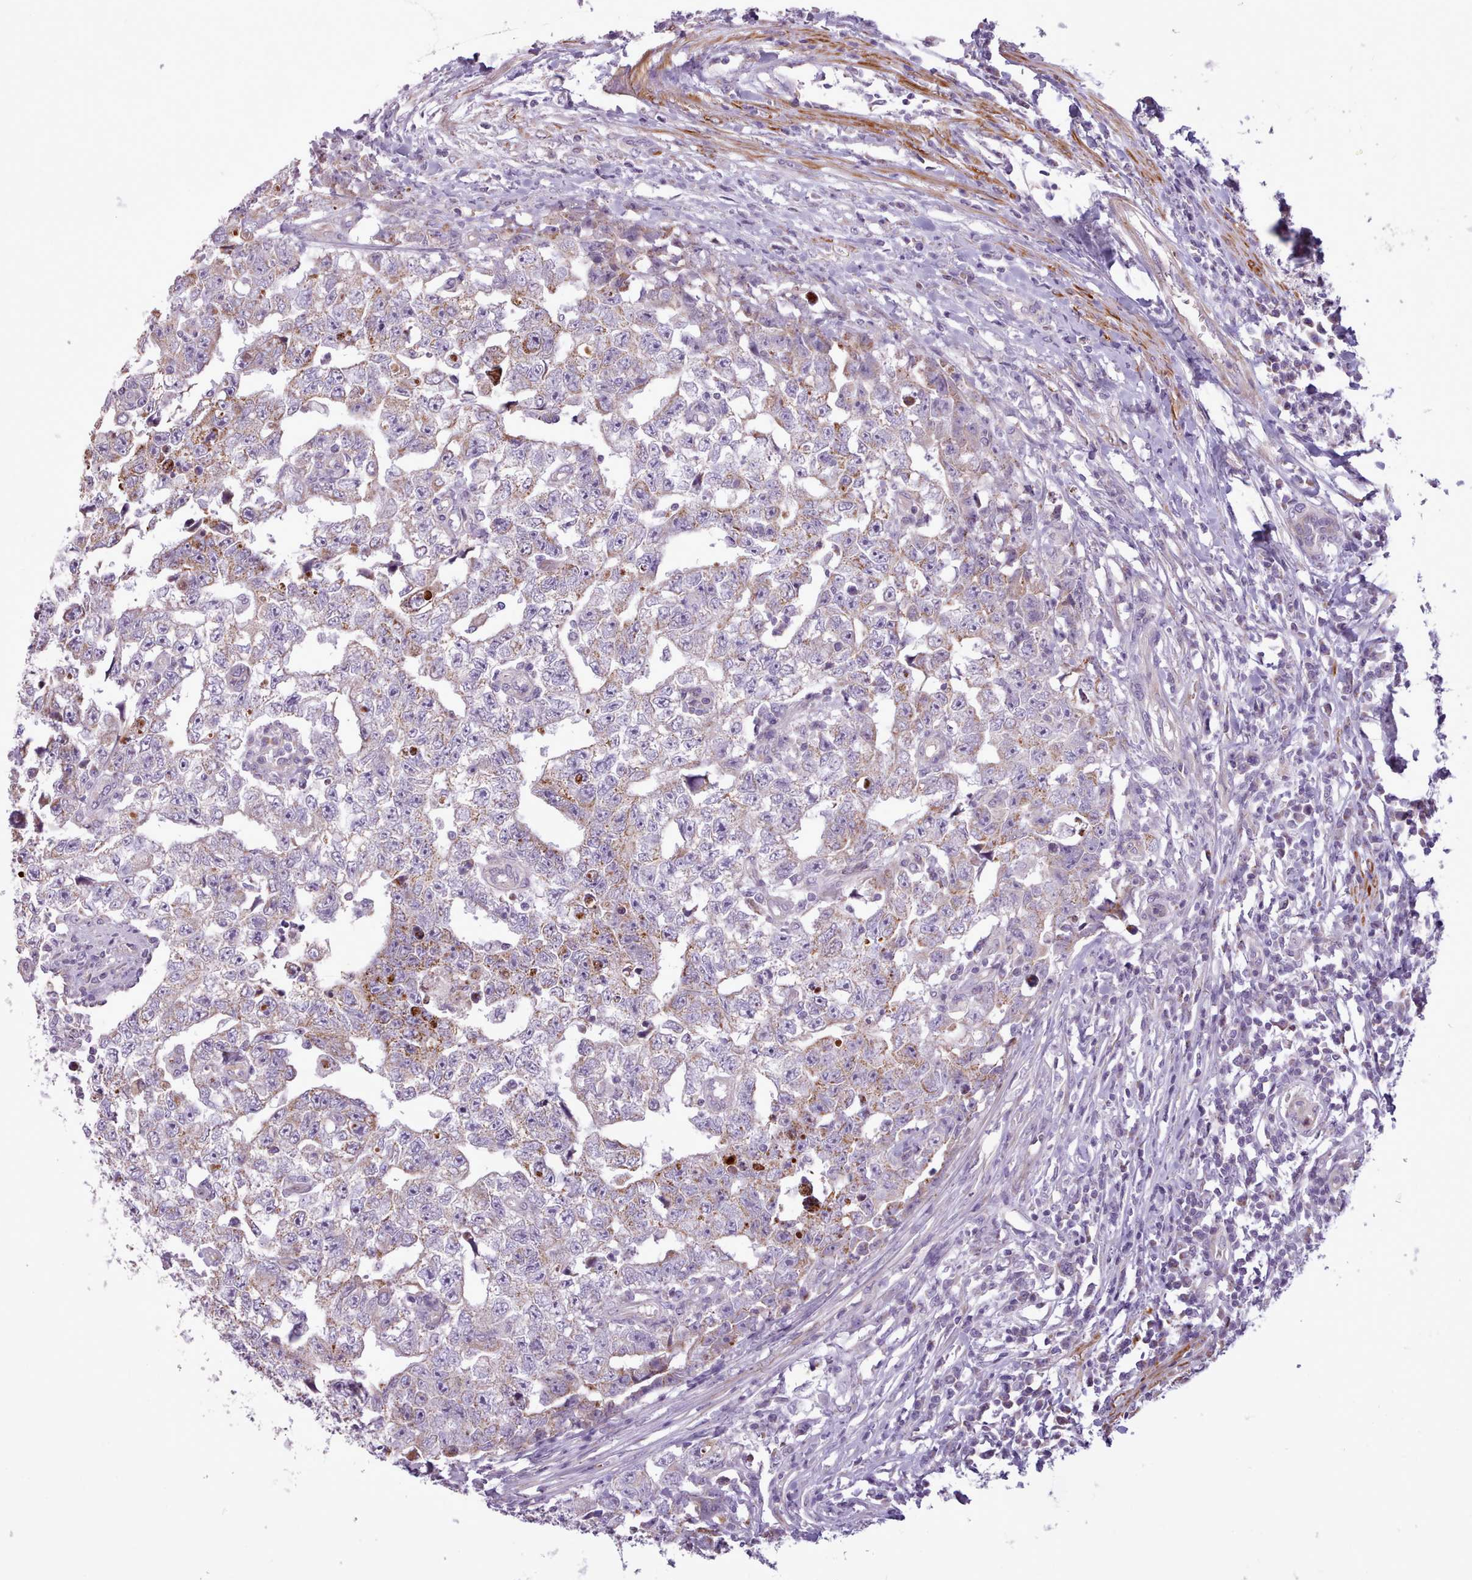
{"staining": {"intensity": "weak", "quantity": "<25%", "location": "cytoplasmic/membranous"}, "tissue": "testis cancer", "cell_type": "Tumor cells", "image_type": "cancer", "snomed": [{"axis": "morphology", "description": "Carcinoma, Embryonal, NOS"}, {"axis": "topography", "description": "Testis"}], "caption": "This is an immunohistochemistry micrograph of testis embryonal carcinoma. There is no positivity in tumor cells.", "gene": "AVL9", "patient": {"sex": "male", "age": 25}}